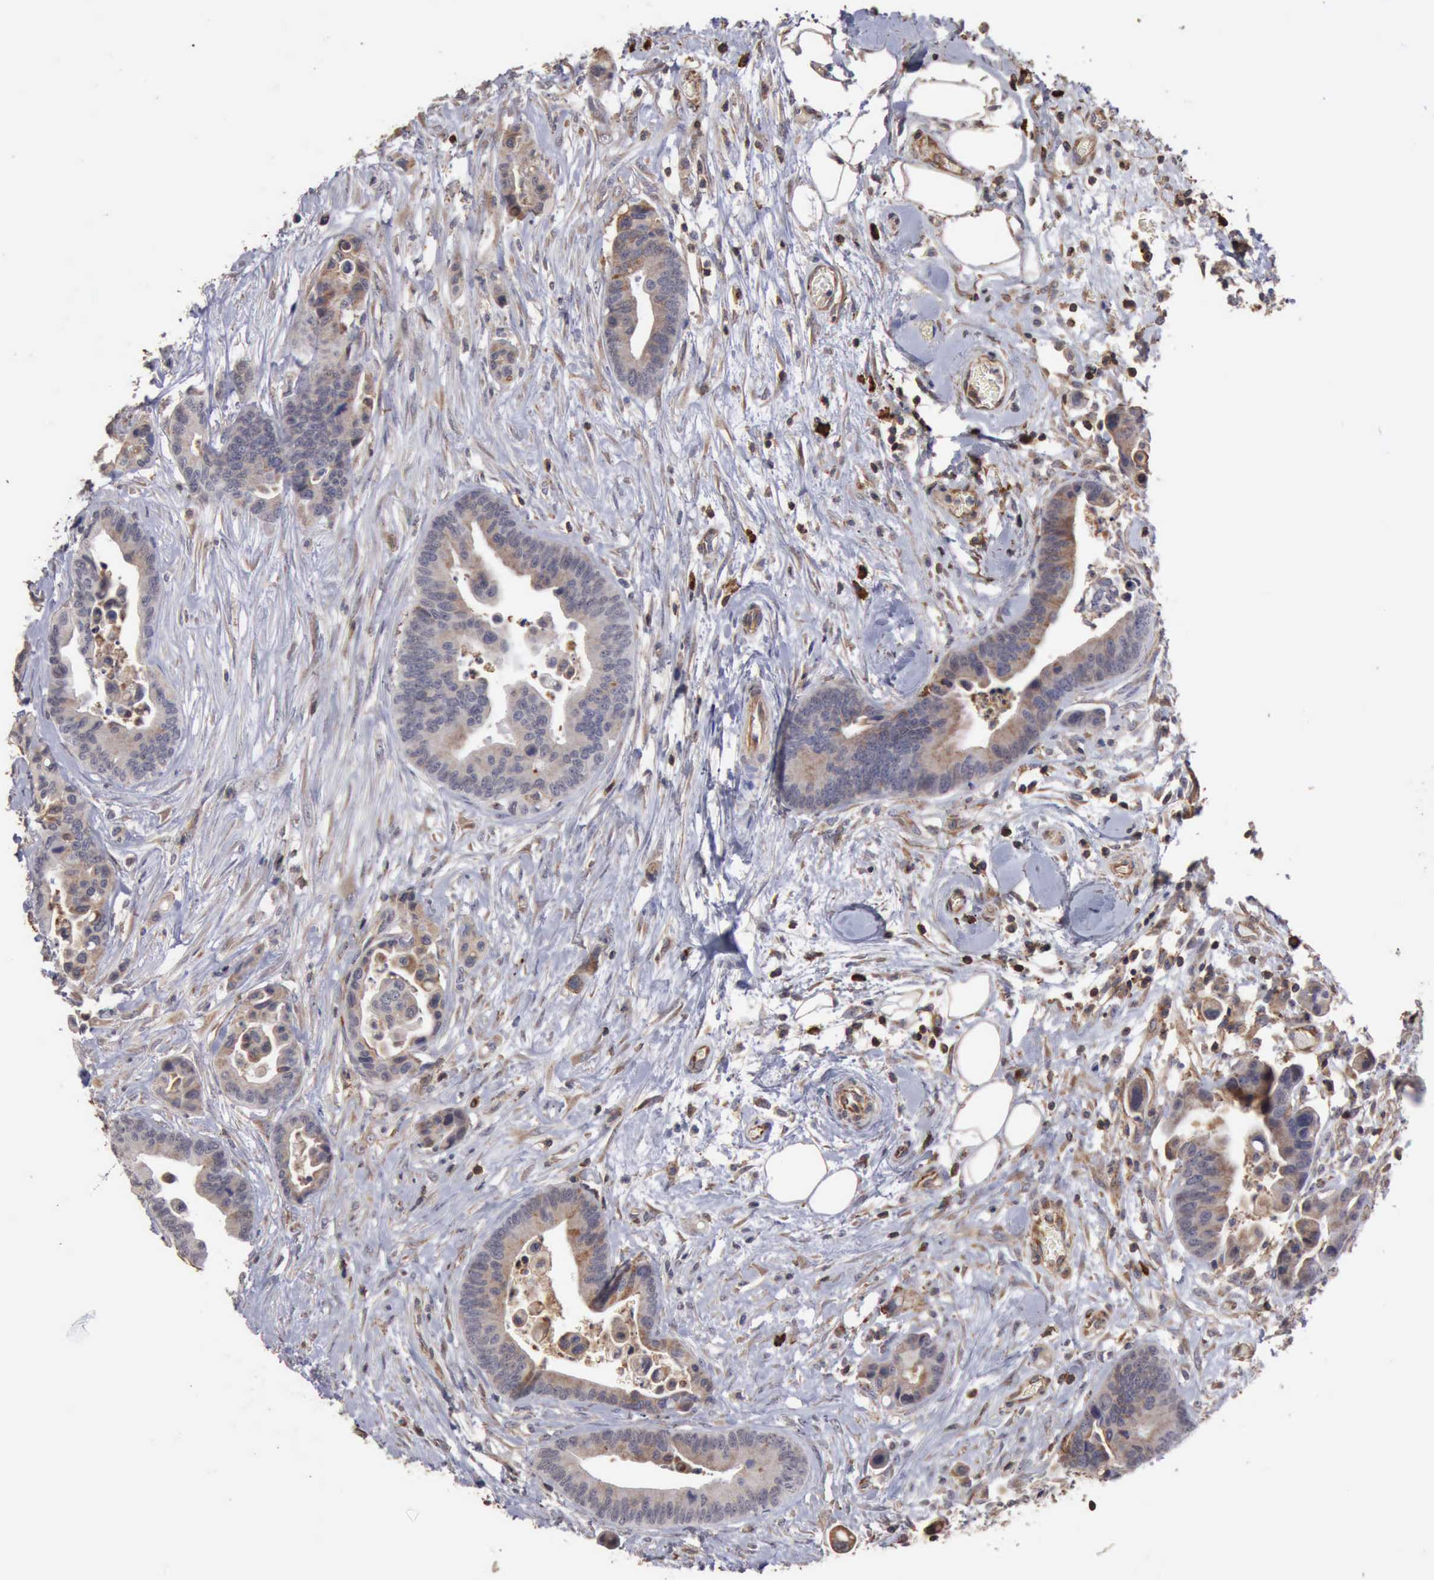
{"staining": {"intensity": "weak", "quantity": "25%-75%", "location": "cytoplasmic/membranous"}, "tissue": "colorectal cancer", "cell_type": "Tumor cells", "image_type": "cancer", "snomed": [{"axis": "morphology", "description": "Adenocarcinoma, NOS"}, {"axis": "topography", "description": "Colon"}], "caption": "Colorectal cancer (adenocarcinoma) was stained to show a protein in brown. There is low levels of weak cytoplasmic/membranous expression in approximately 25%-75% of tumor cells. (DAB (3,3'-diaminobenzidine) IHC, brown staining for protein, blue staining for nuclei).", "gene": "GPR101", "patient": {"sex": "male", "age": 82}}